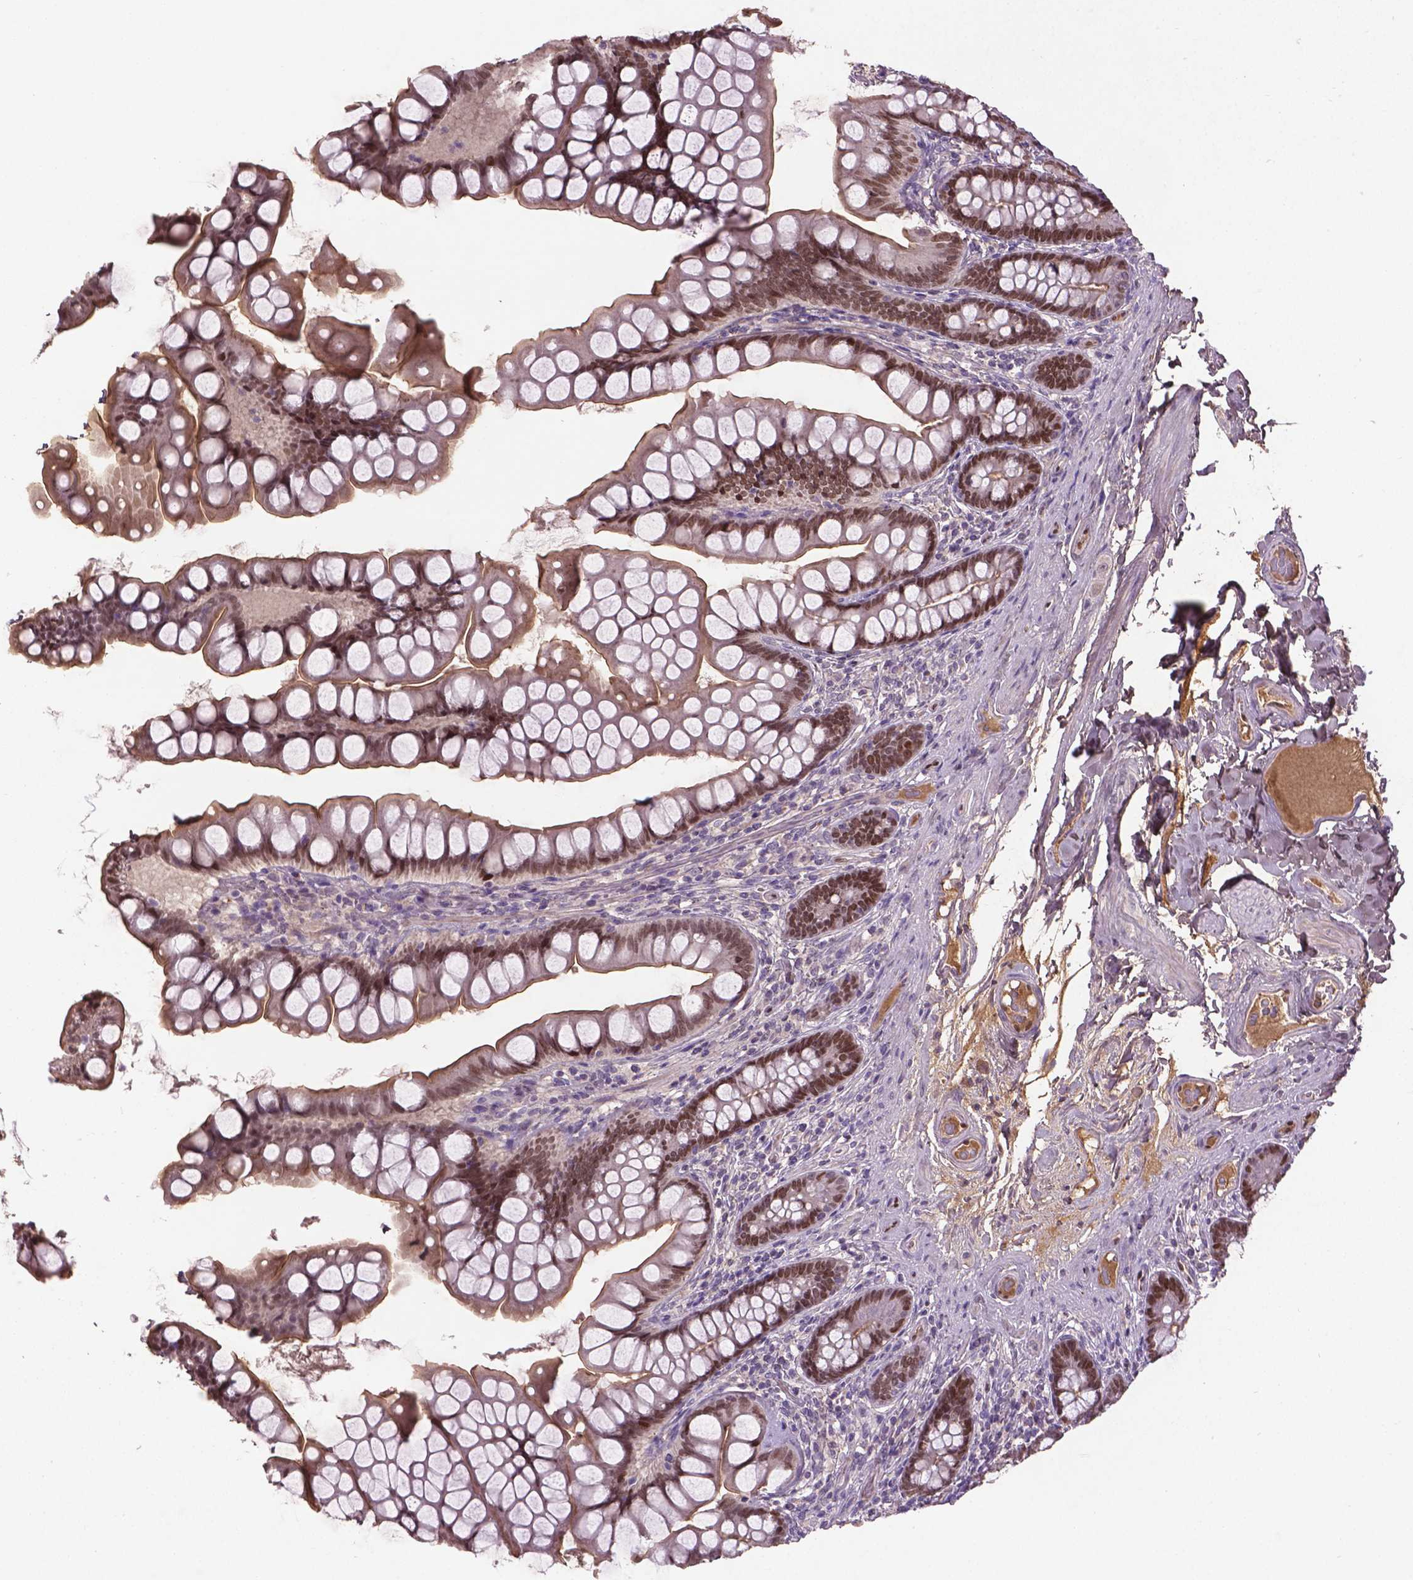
{"staining": {"intensity": "moderate", "quantity": "25%-75%", "location": "nuclear"}, "tissue": "small intestine", "cell_type": "Glandular cells", "image_type": "normal", "snomed": [{"axis": "morphology", "description": "Normal tissue, NOS"}, {"axis": "topography", "description": "Small intestine"}], "caption": "Brown immunohistochemical staining in unremarkable human small intestine reveals moderate nuclear positivity in about 25%-75% of glandular cells.", "gene": "SOX17", "patient": {"sex": "male", "age": 70}}